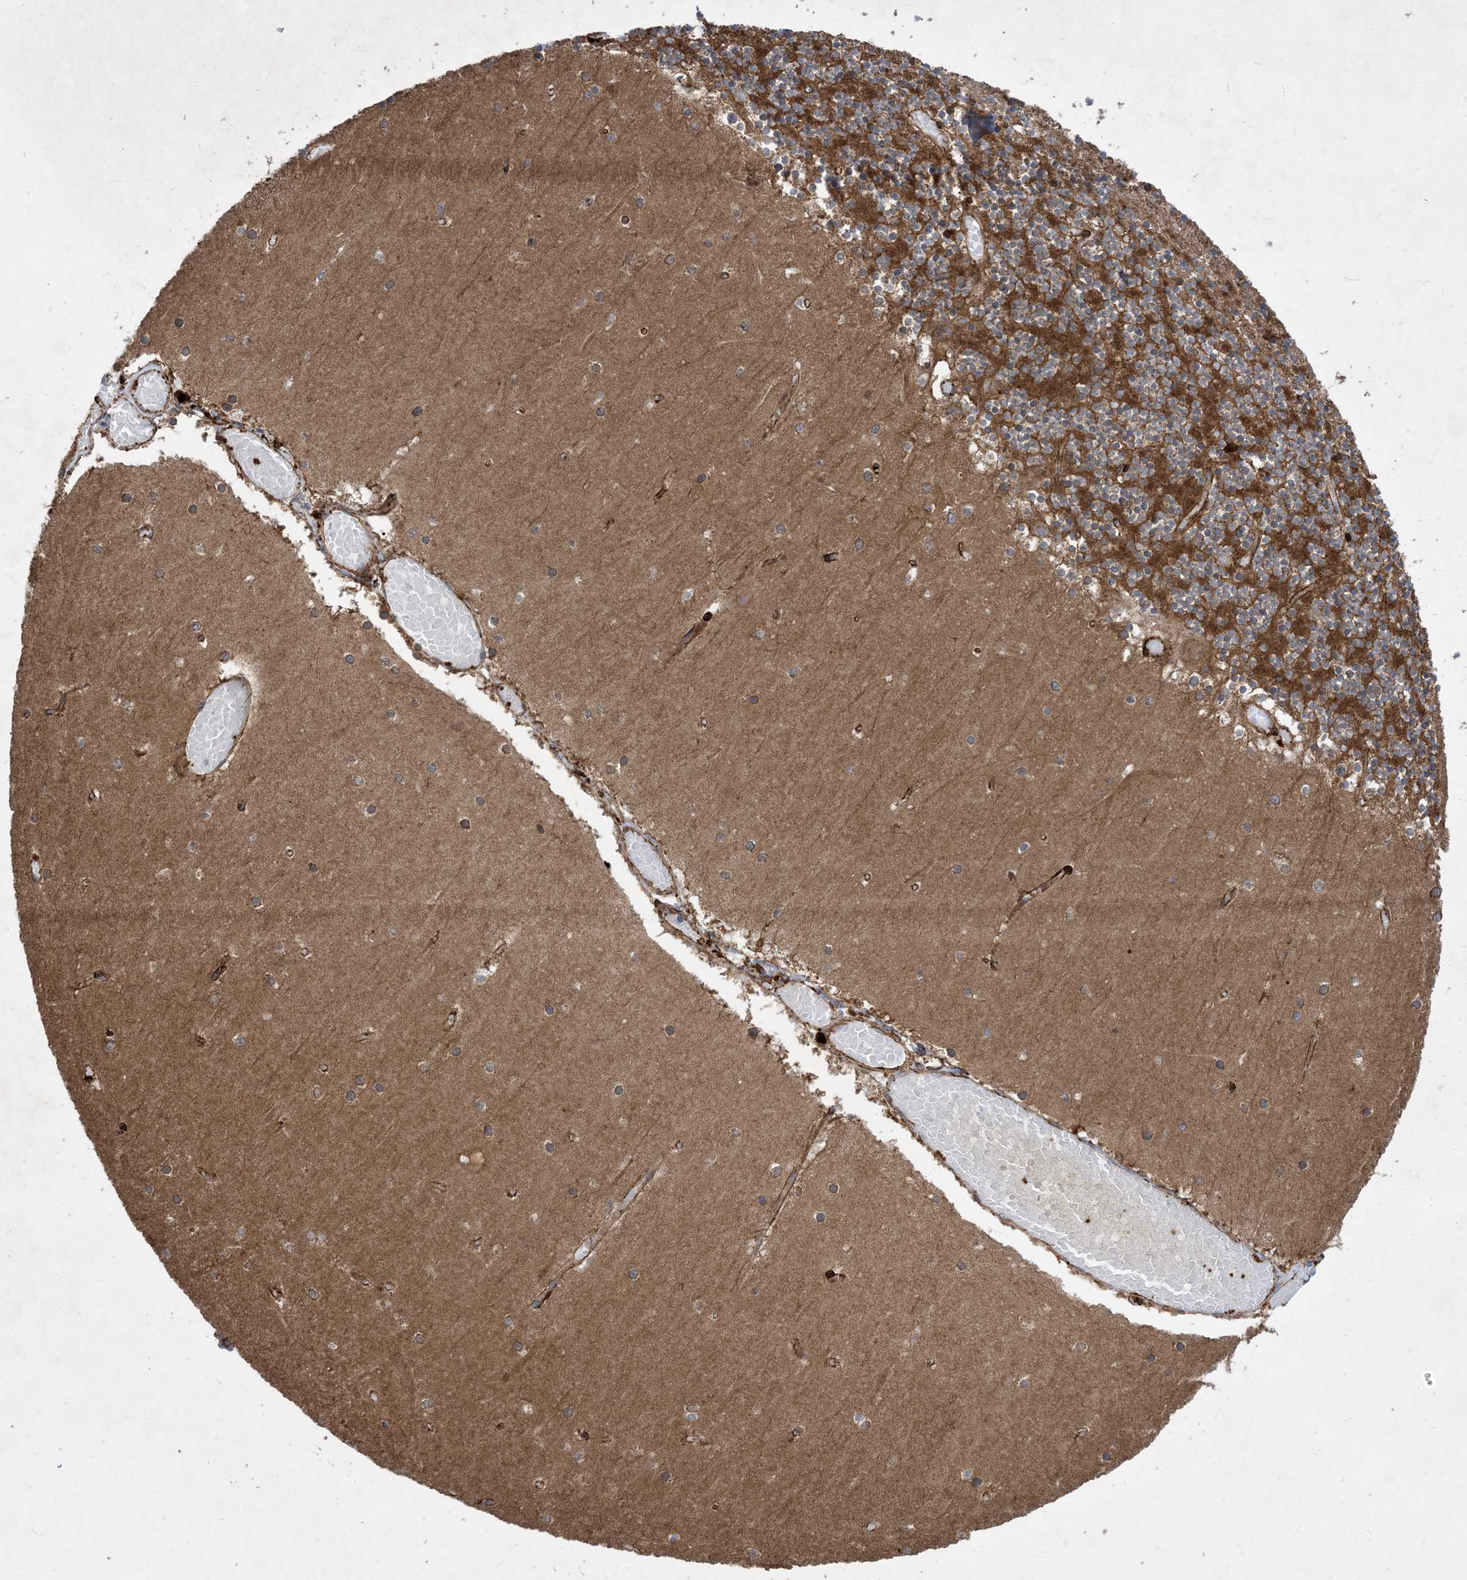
{"staining": {"intensity": "strong", "quantity": ">75%", "location": "cytoplasmic/membranous"}, "tissue": "cerebellum", "cell_type": "Cells in granular layer", "image_type": "normal", "snomed": [{"axis": "morphology", "description": "Normal tissue, NOS"}, {"axis": "topography", "description": "Cerebellum"}], "caption": "Strong cytoplasmic/membranous expression is appreciated in about >75% of cells in granular layer in unremarkable cerebellum.", "gene": "OTOP1", "patient": {"sex": "female", "age": 28}}